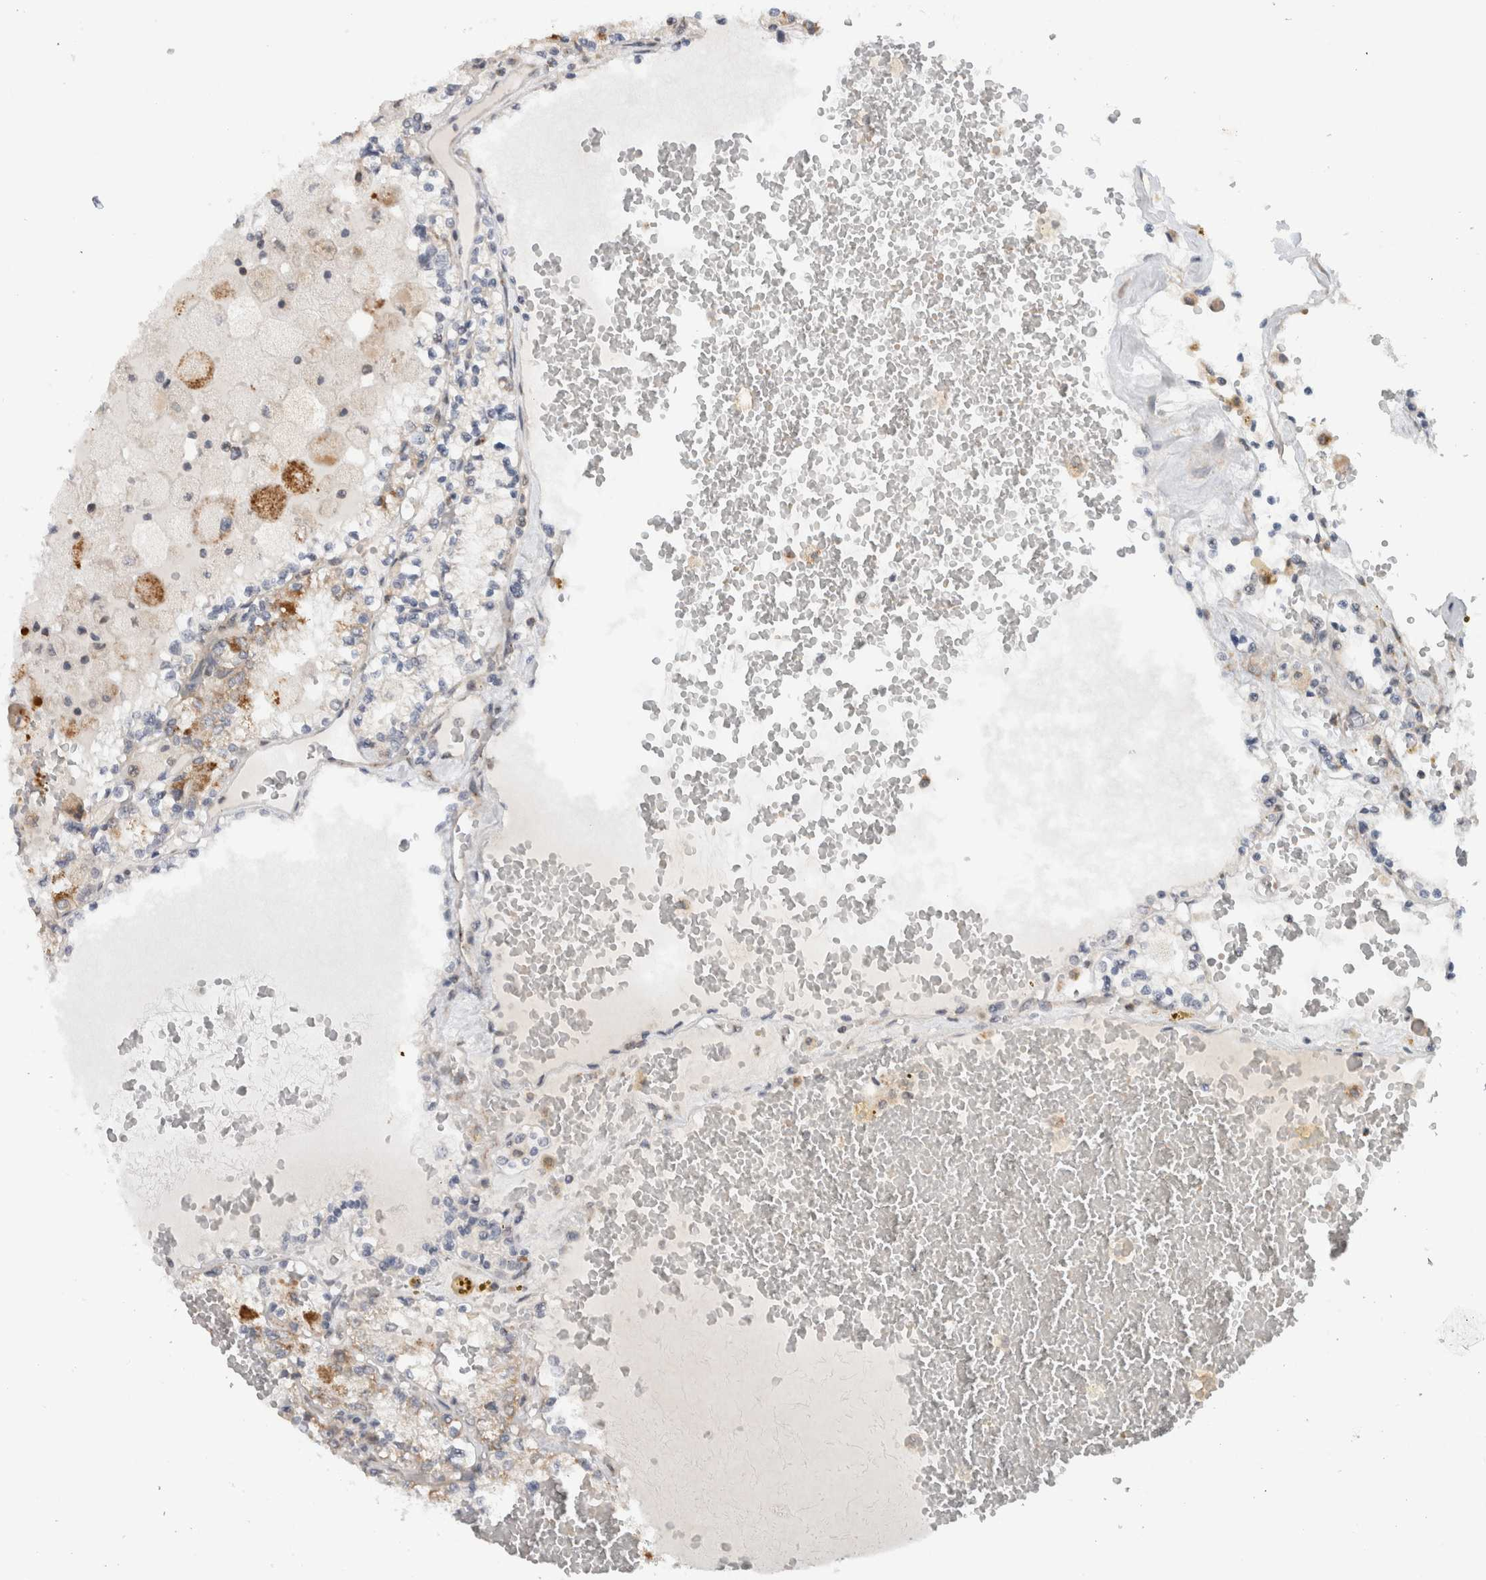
{"staining": {"intensity": "moderate", "quantity": "<25%", "location": "cytoplasmic/membranous"}, "tissue": "renal cancer", "cell_type": "Tumor cells", "image_type": "cancer", "snomed": [{"axis": "morphology", "description": "Adenocarcinoma, NOS"}, {"axis": "topography", "description": "Kidney"}], "caption": "Tumor cells reveal low levels of moderate cytoplasmic/membranous positivity in approximately <25% of cells in human renal cancer.", "gene": "CMC2", "patient": {"sex": "female", "age": 56}}